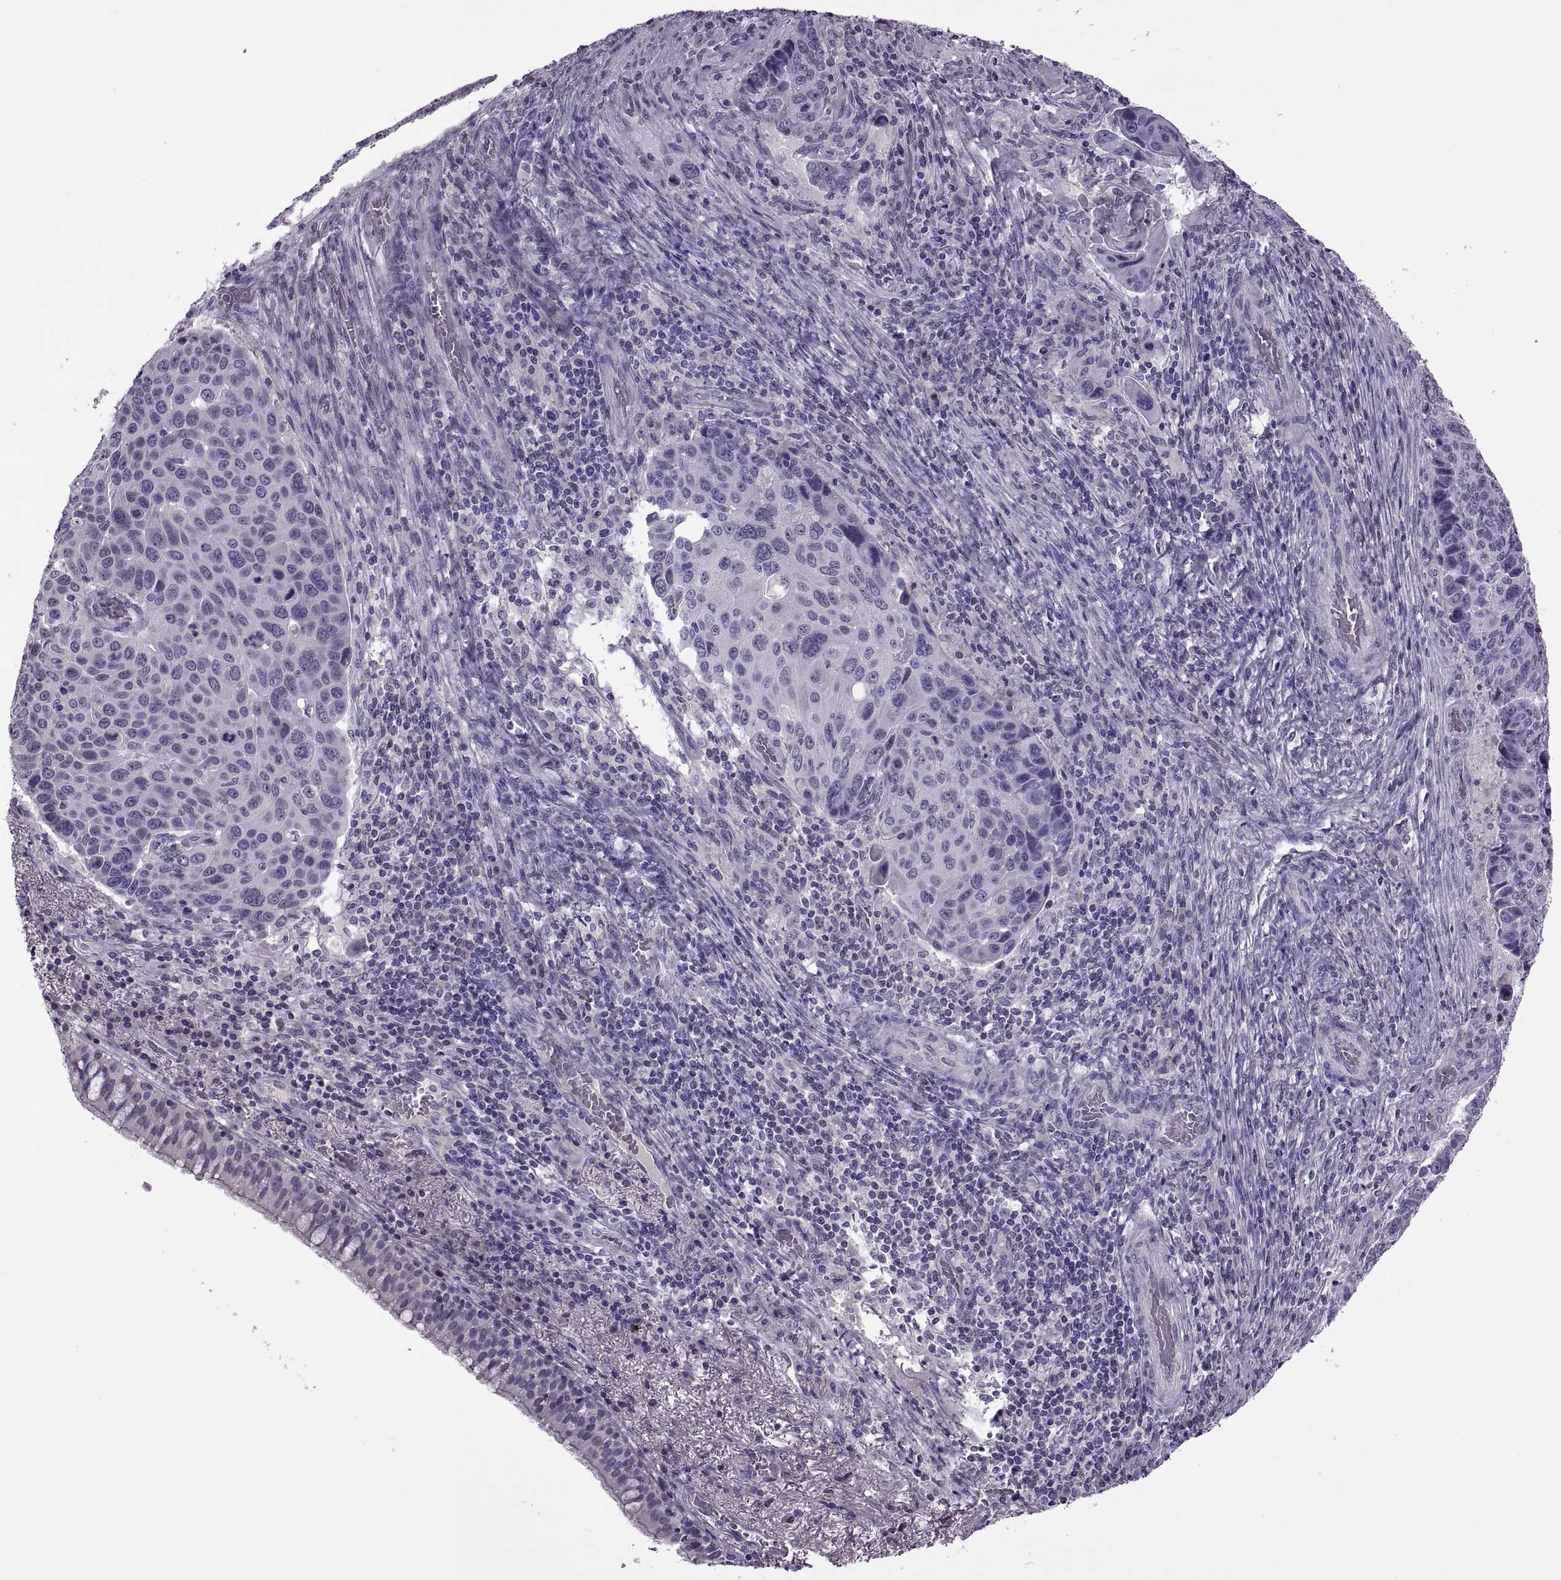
{"staining": {"intensity": "negative", "quantity": "none", "location": "none"}, "tissue": "lung cancer", "cell_type": "Tumor cells", "image_type": "cancer", "snomed": [{"axis": "morphology", "description": "Squamous cell carcinoma, NOS"}, {"axis": "topography", "description": "Lung"}], "caption": "Immunohistochemistry (IHC) image of neoplastic tissue: squamous cell carcinoma (lung) stained with DAB exhibits no significant protein expression in tumor cells.", "gene": "RSPH6A", "patient": {"sex": "male", "age": 68}}